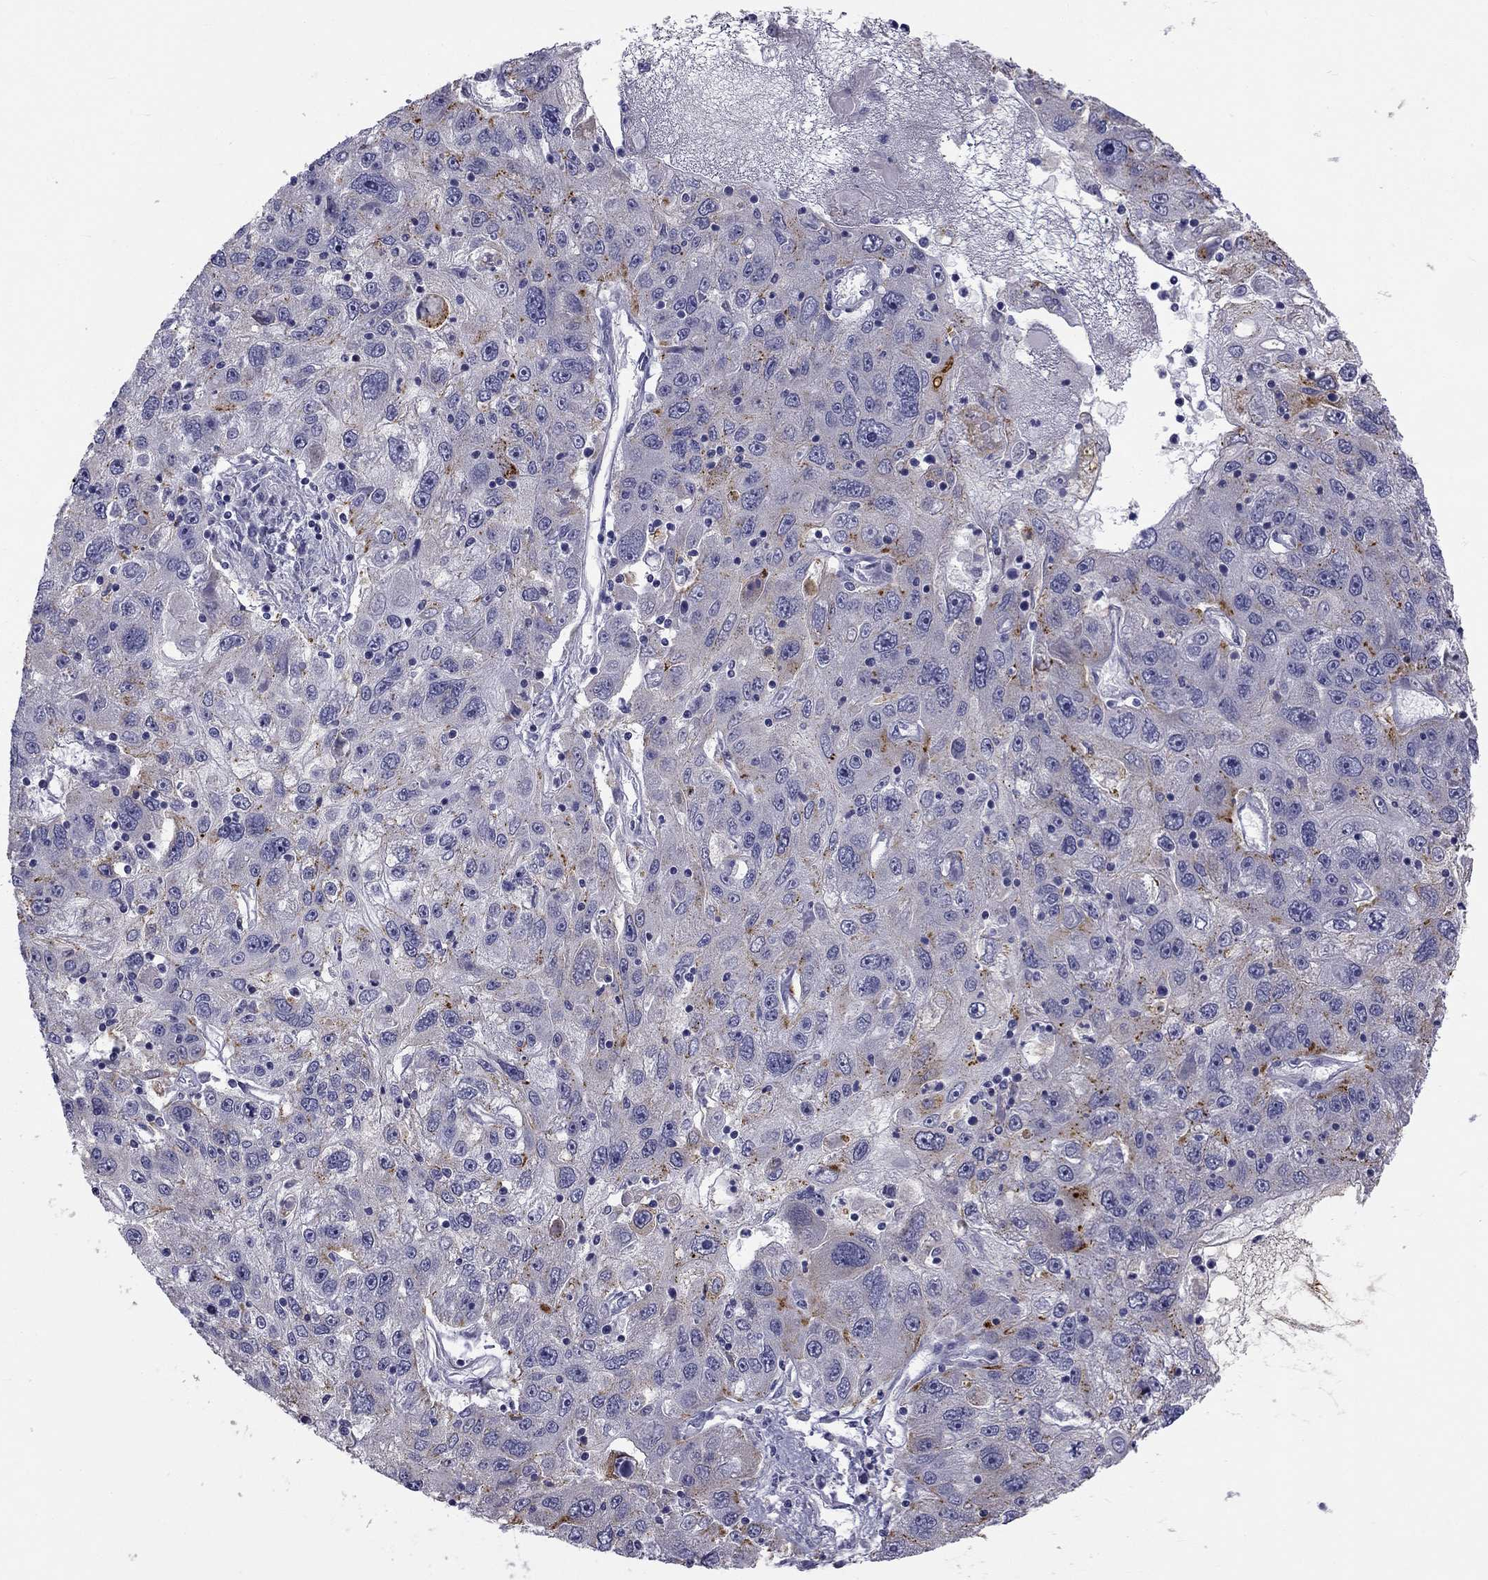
{"staining": {"intensity": "weak", "quantity": "<25%", "location": "cytoplasmic/membranous"}, "tissue": "stomach cancer", "cell_type": "Tumor cells", "image_type": "cancer", "snomed": [{"axis": "morphology", "description": "Adenocarcinoma, NOS"}, {"axis": "topography", "description": "Stomach"}], "caption": "The photomicrograph exhibits no significant positivity in tumor cells of adenocarcinoma (stomach). (DAB (3,3'-diaminobenzidine) IHC, high magnification).", "gene": "CLPSL2", "patient": {"sex": "male", "age": 56}}